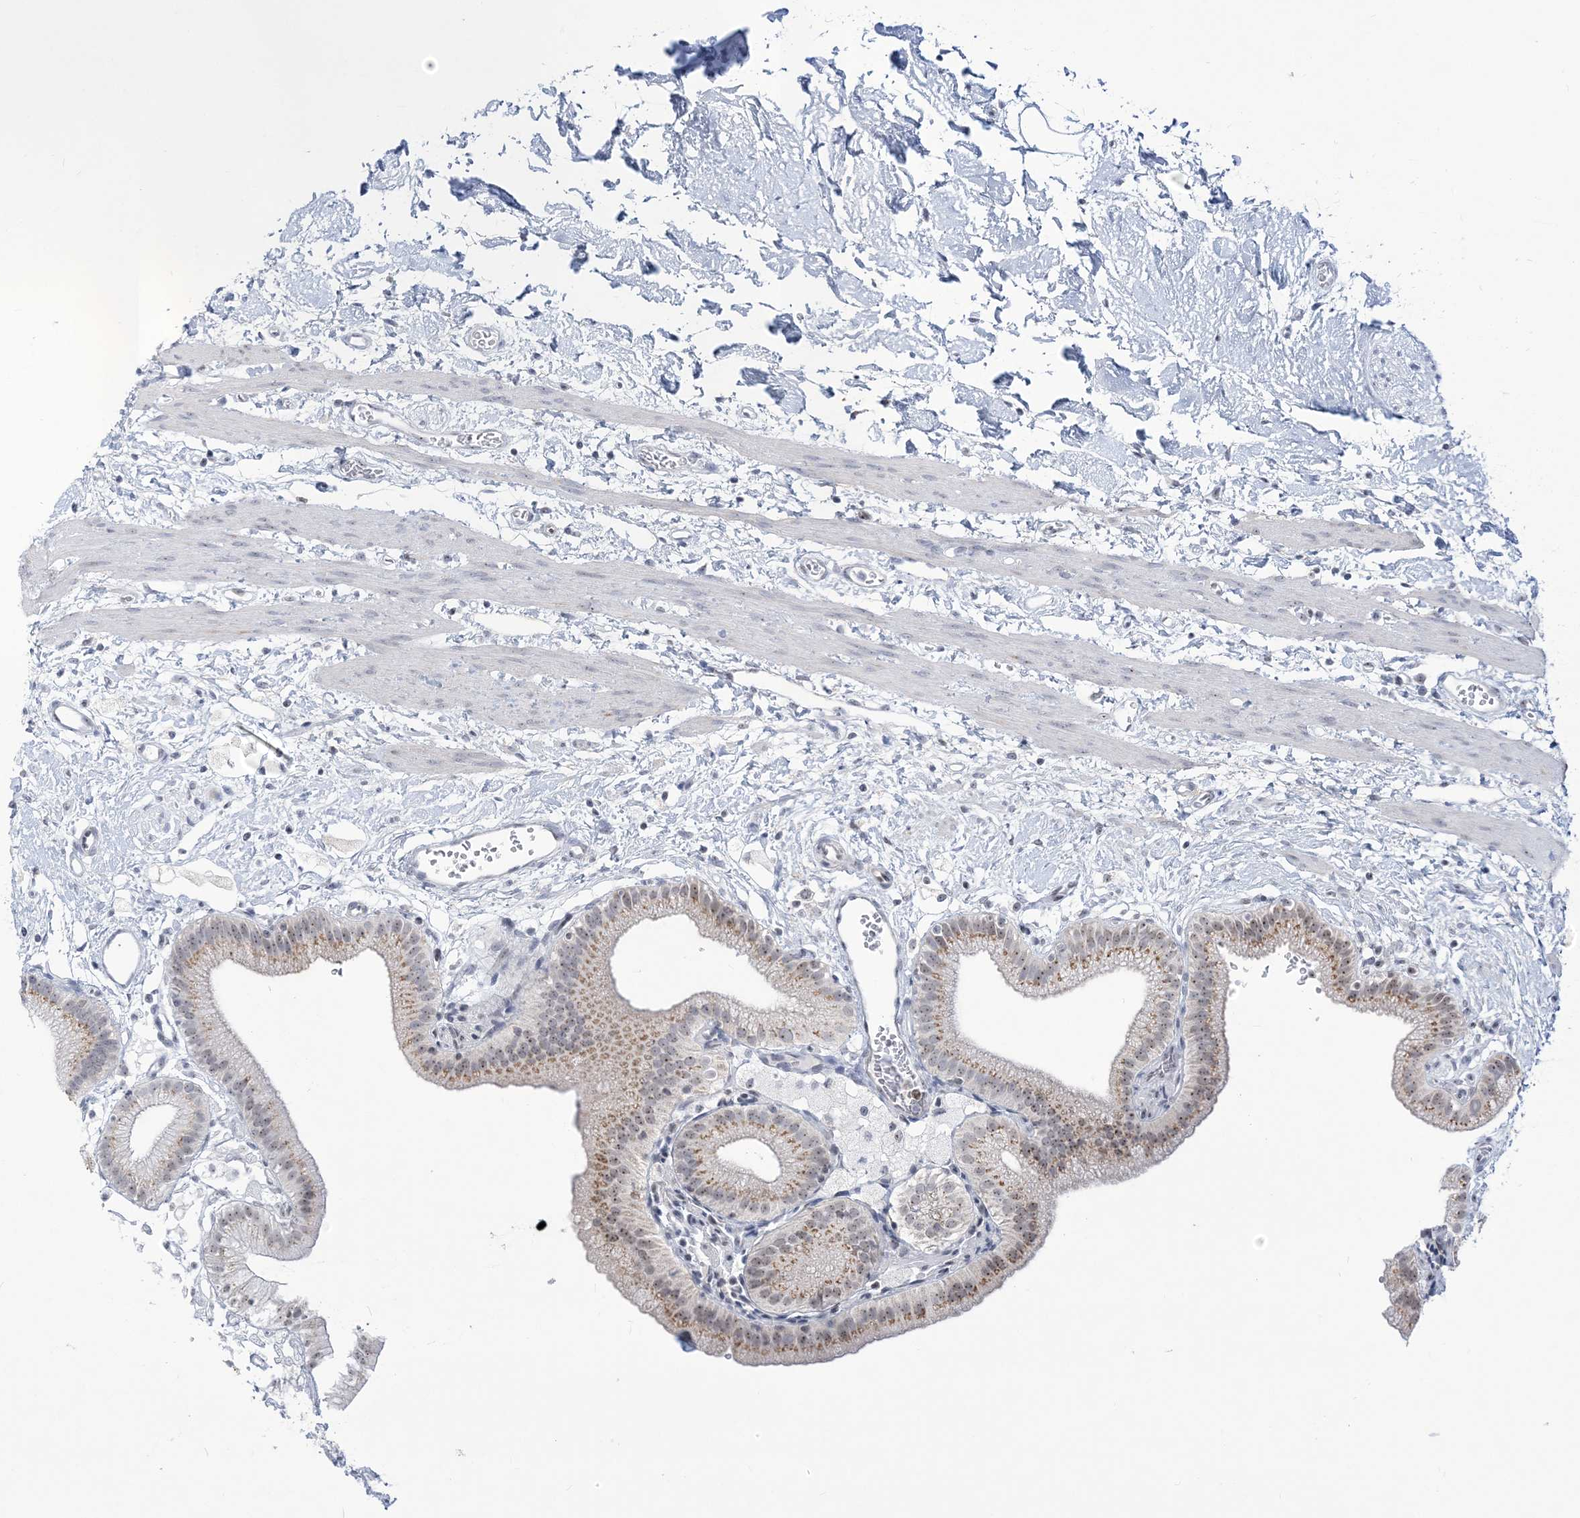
{"staining": {"intensity": "moderate", "quantity": ">75%", "location": "cytoplasmic/membranous,nuclear"}, "tissue": "gallbladder", "cell_type": "Glandular cells", "image_type": "normal", "snomed": [{"axis": "morphology", "description": "Normal tissue, NOS"}, {"axis": "topography", "description": "Gallbladder"}], "caption": "Gallbladder stained for a protein exhibits moderate cytoplasmic/membranous,nuclear positivity in glandular cells. The protein of interest is shown in brown color, while the nuclei are stained blue.", "gene": "DDX21", "patient": {"sex": "male", "age": 55}}